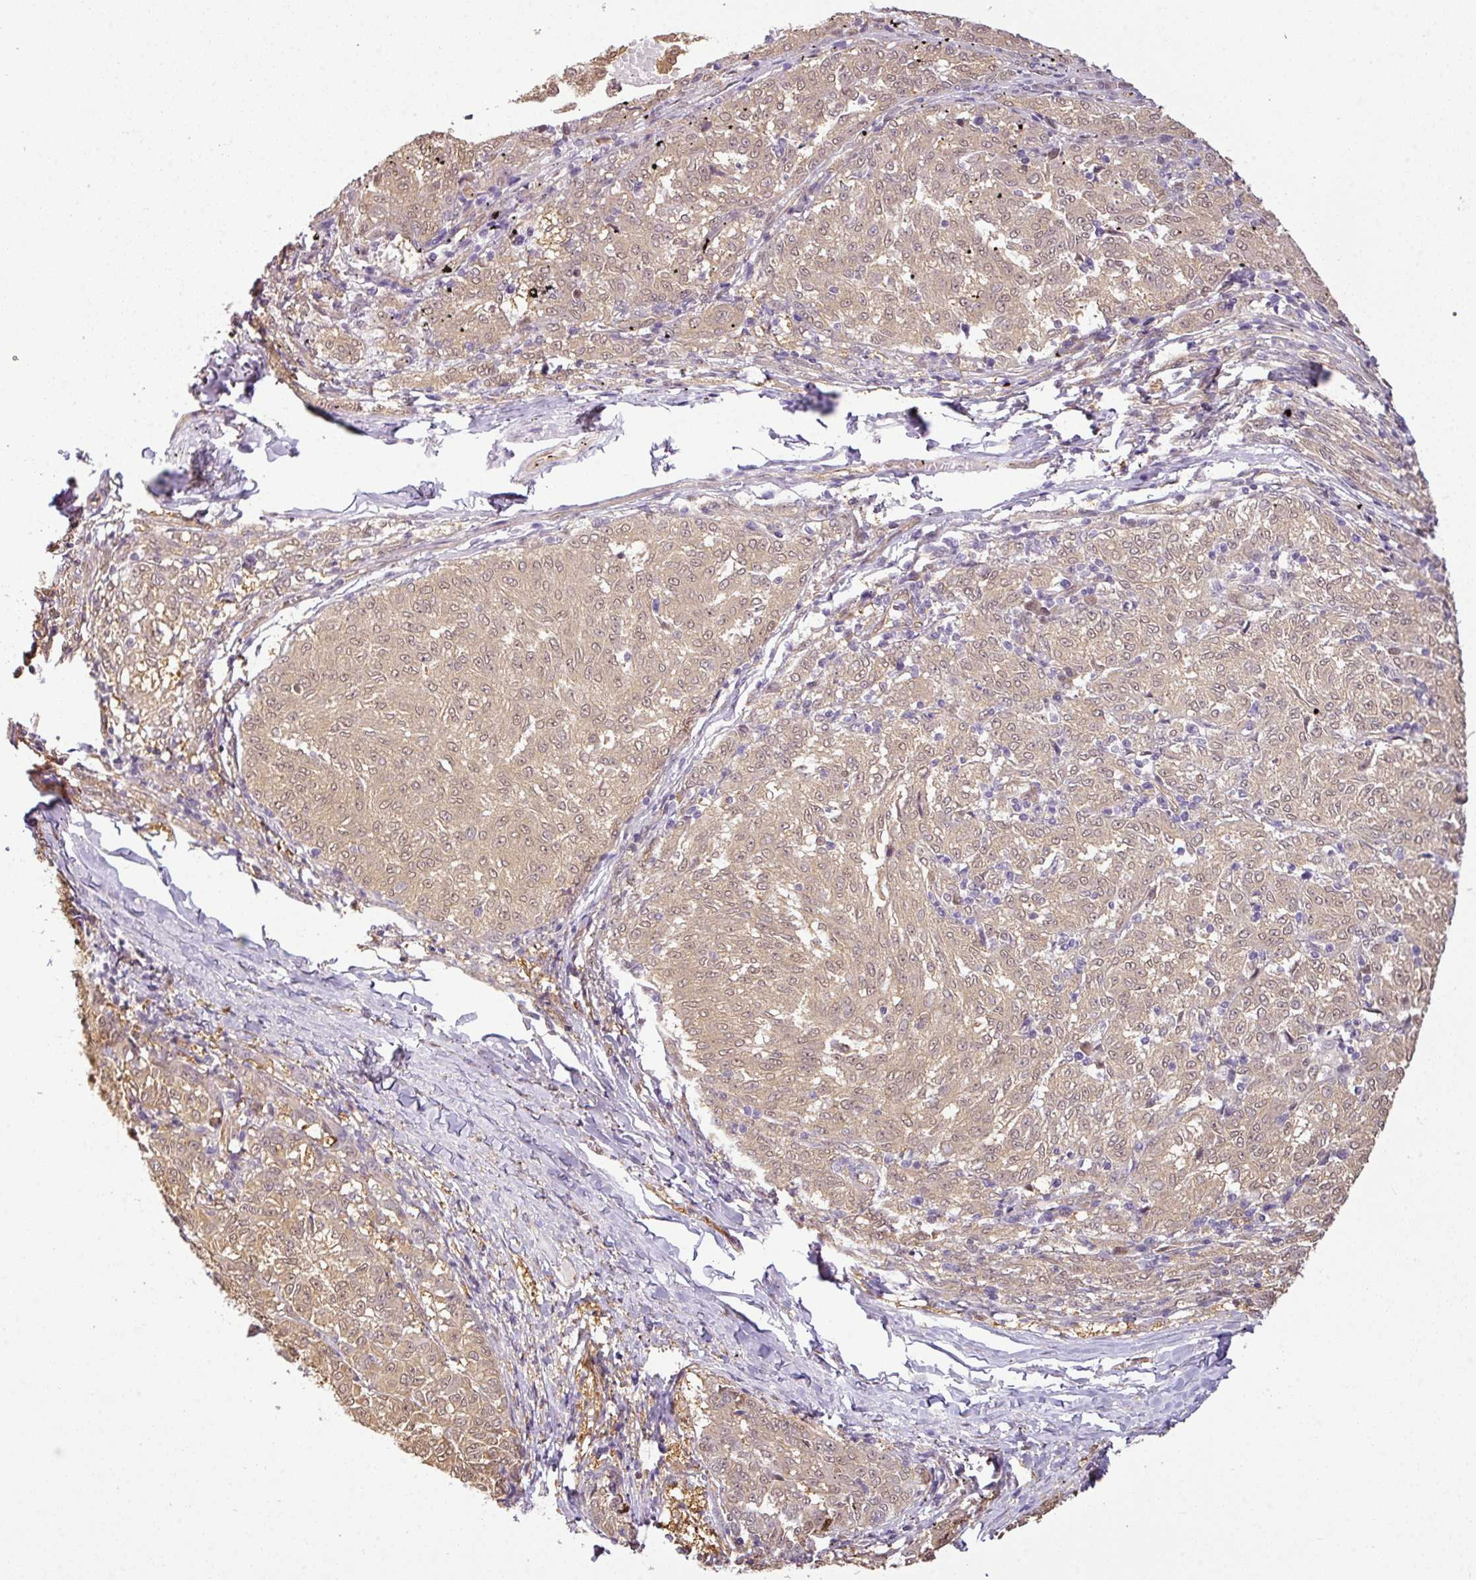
{"staining": {"intensity": "weak", "quantity": ">75%", "location": "cytoplasmic/membranous"}, "tissue": "melanoma", "cell_type": "Tumor cells", "image_type": "cancer", "snomed": [{"axis": "morphology", "description": "Malignant melanoma, NOS"}, {"axis": "topography", "description": "Skin"}], "caption": "Weak cytoplasmic/membranous expression is appreciated in approximately >75% of tumor cells in melanoma.", "gene": "ANKRD18A", "patient": {"sex": "female", "age": 72}}